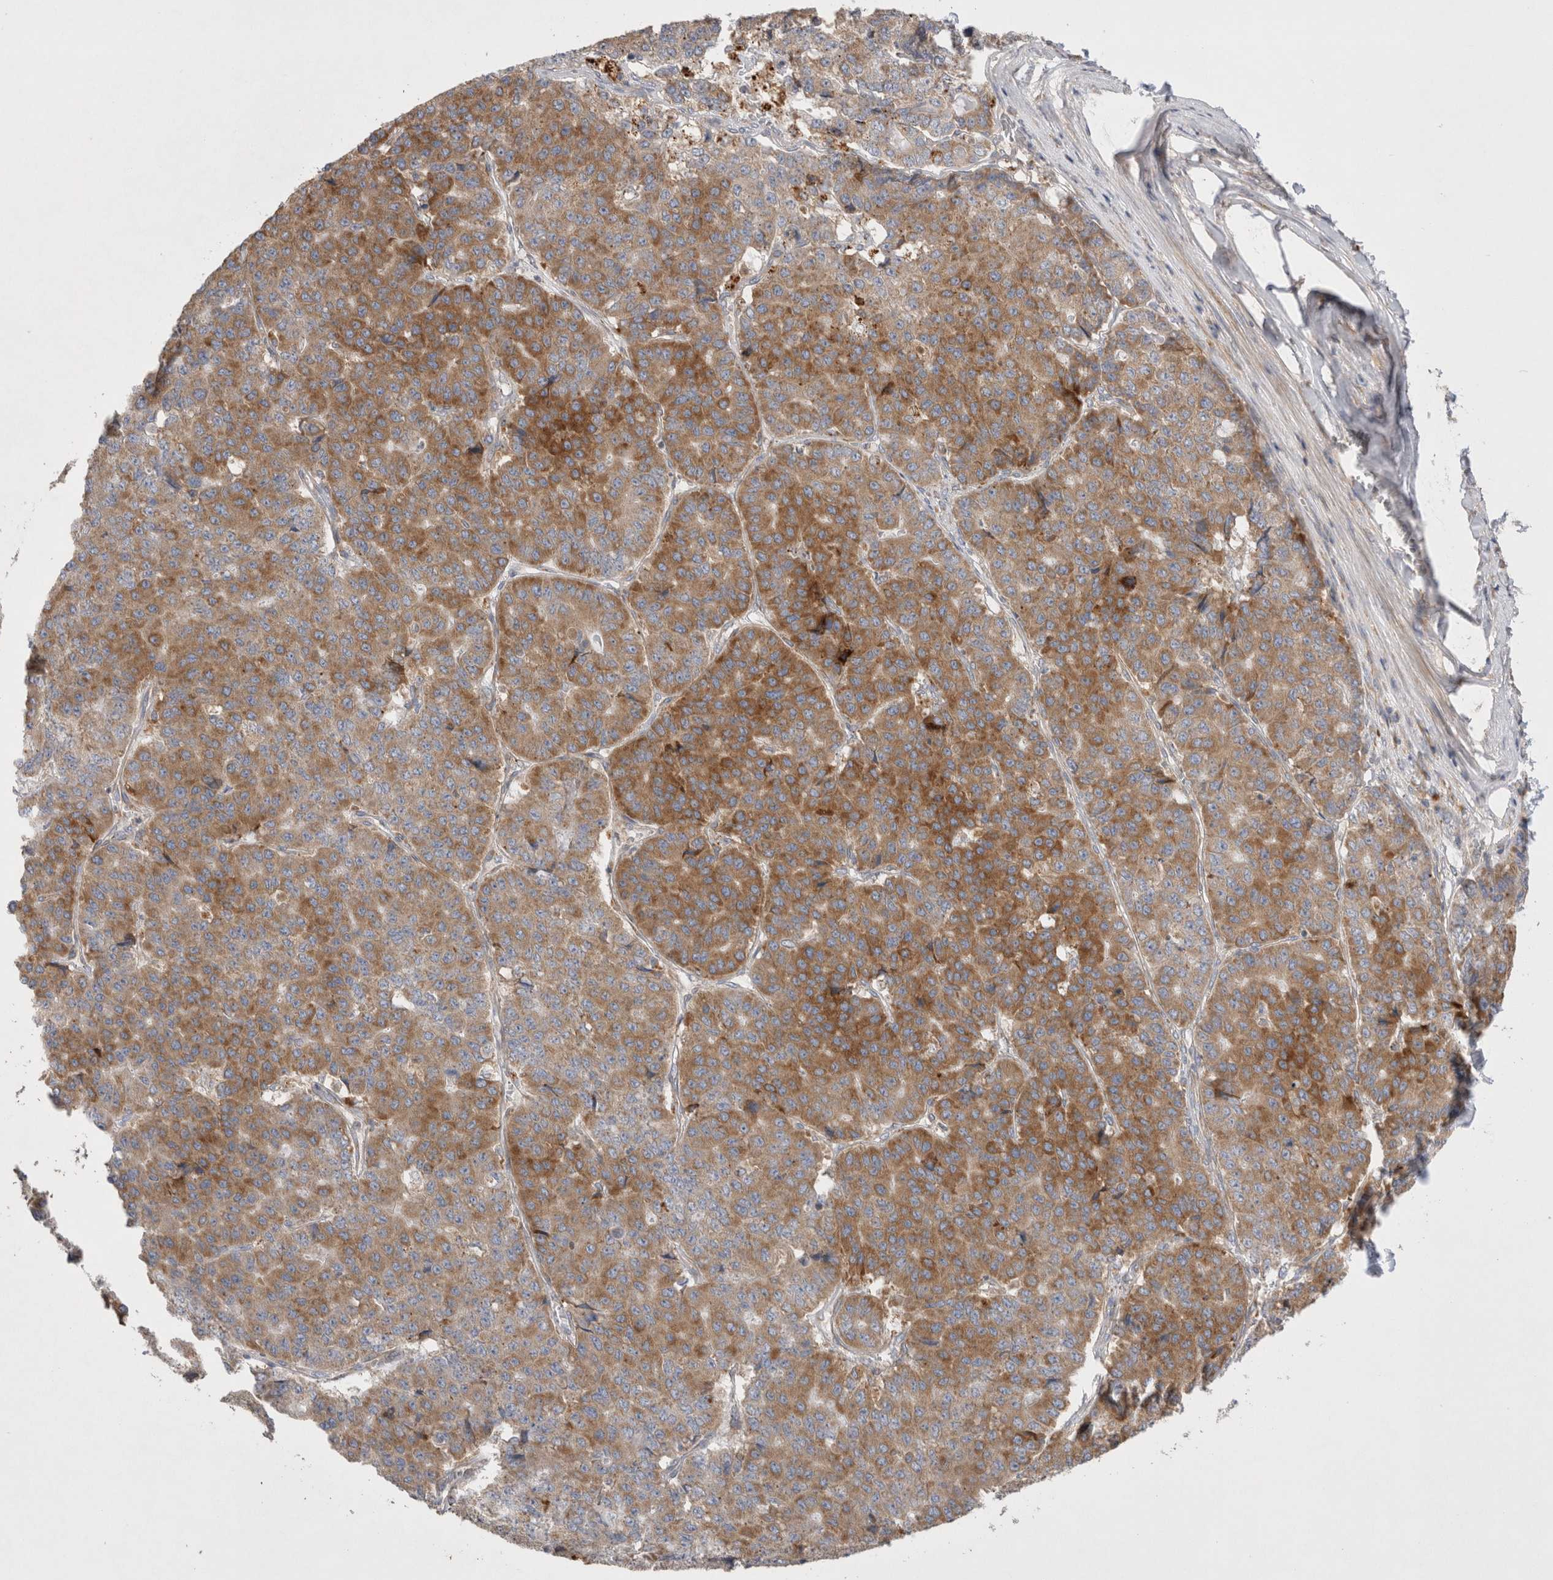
{"staining": {"intensity": "strong", "quantity": "25%-75%", "location": "cytoplasmic/membranous"}, "tissue": "pancreatic cancer", "cell_type": "Tumor cells", "image_type": "cancer", "snomed": [{"axis": "morphology", "description": "Adenocarcinoma, NOS"}, {"axis": "topography", "description": "Pancreas"}], "caption": "A high-resolution histopathology image shows immunohistochemistry staining of pancreatic cancer (adenocarcinoma), which reveals strong cytoplasmic/membranous expression in approximately 25%-75% of tumor cells.", "gene": "TBC1D16", "patient": {"sex": "male", "age": 50}}